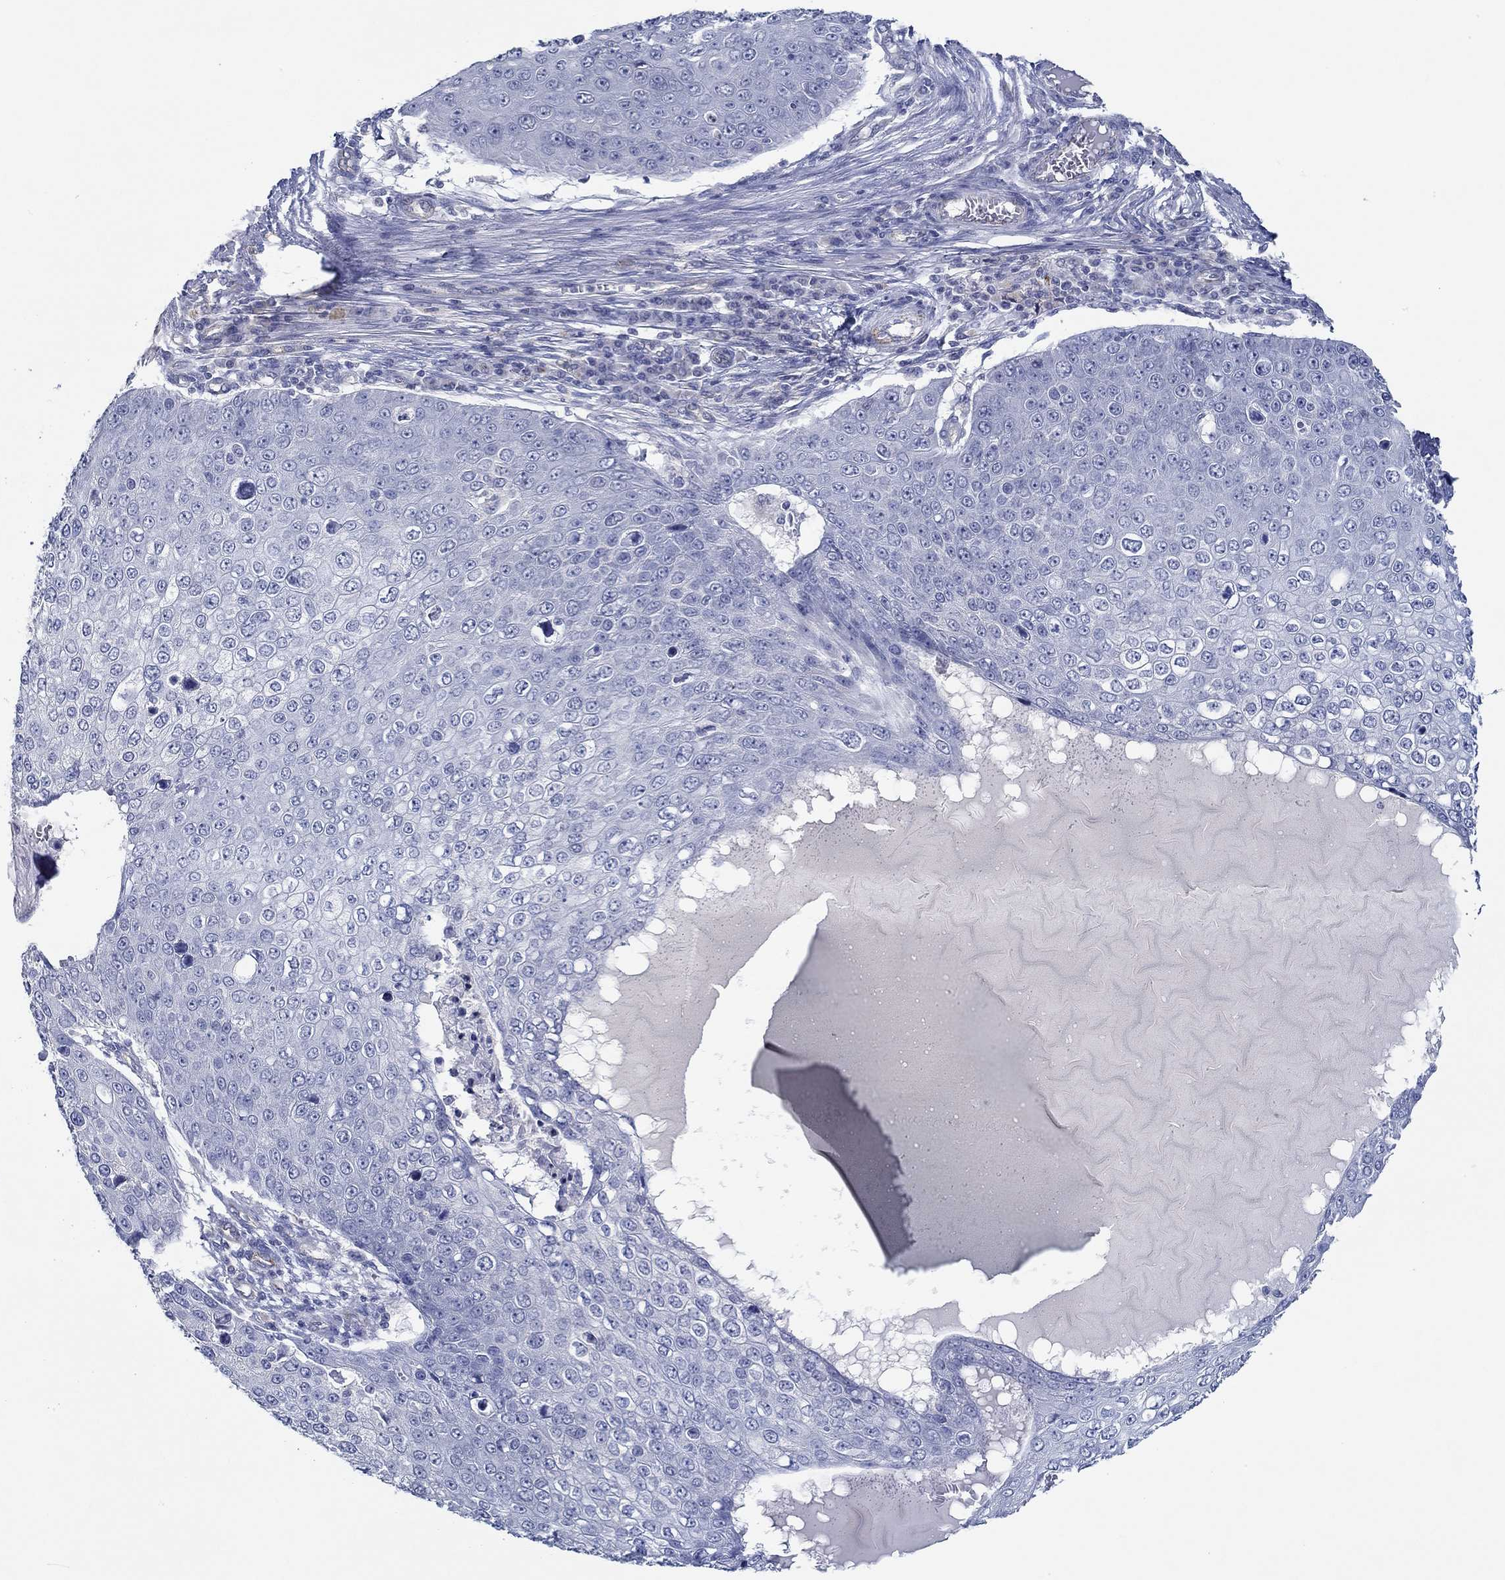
{"staining": {"intensity": "negative", "quantity": "none", "location": "none"}, "tissue": "skin cancer", "cell_type": "Tumor cells", "image_type": "cancer", "snomed": [{"axis": "morphology", "description": "Squamous cell carcinoma, NOS"}, {"axis": "topography", "description": "Skin"}], "caption": "Tumor cells show no significant staining in skin cancer (squamous cell carcinoma).", "gene": "GJA5", "patient": {"sex": "male", "age": 71}}